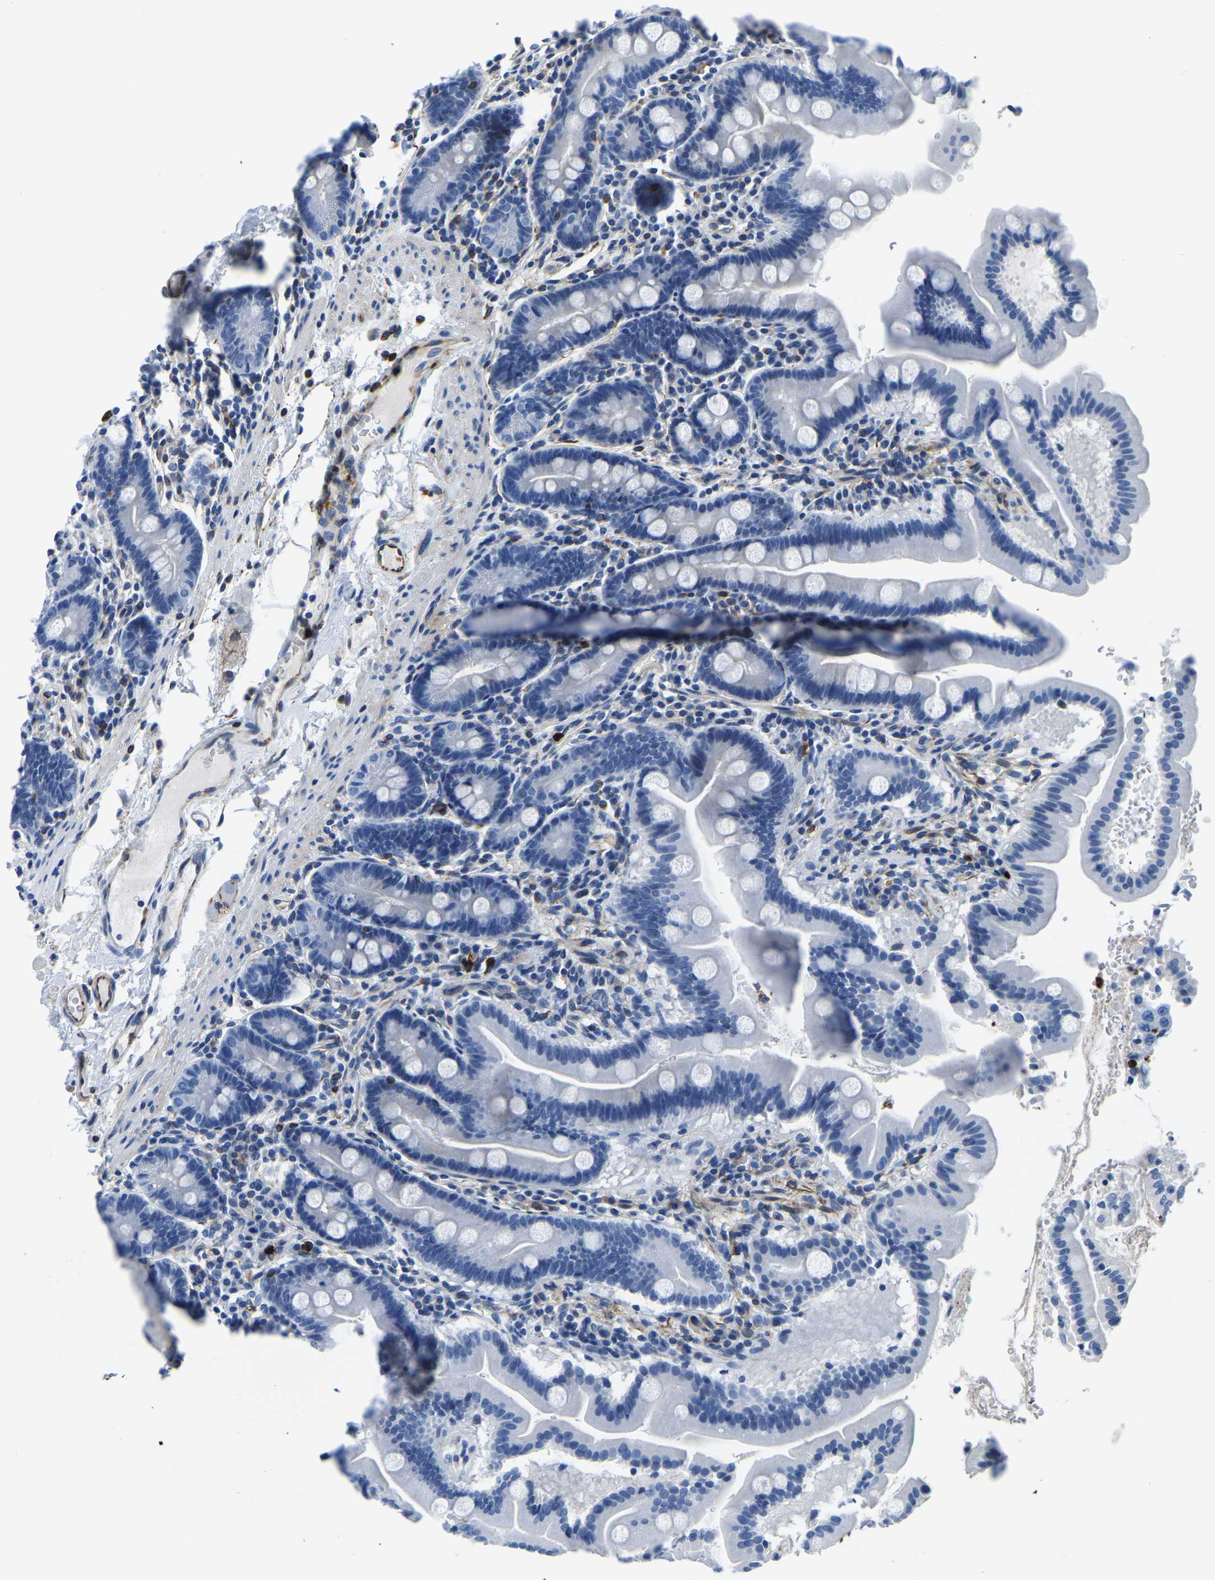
{"staining": {"intensity": "negative", "quantity": "none", "location": "none"}, "tissue": "duodenum", "cell_type": "Glandular cells", "image_type": "normal", "snomed": [{"axis": "morphology", "description": "Normal tissue, NOS"}, {"axis": "topography", "description": "Duodenum"}], "caption": "Protein analysis of normal duodenum displays no significant expression in glandular cells. (Brightfield microscopy of DAB immunohistochemistry at high magnification).", "gene": "MS4A3", "patient": {"sex": "male", "age": 50}}